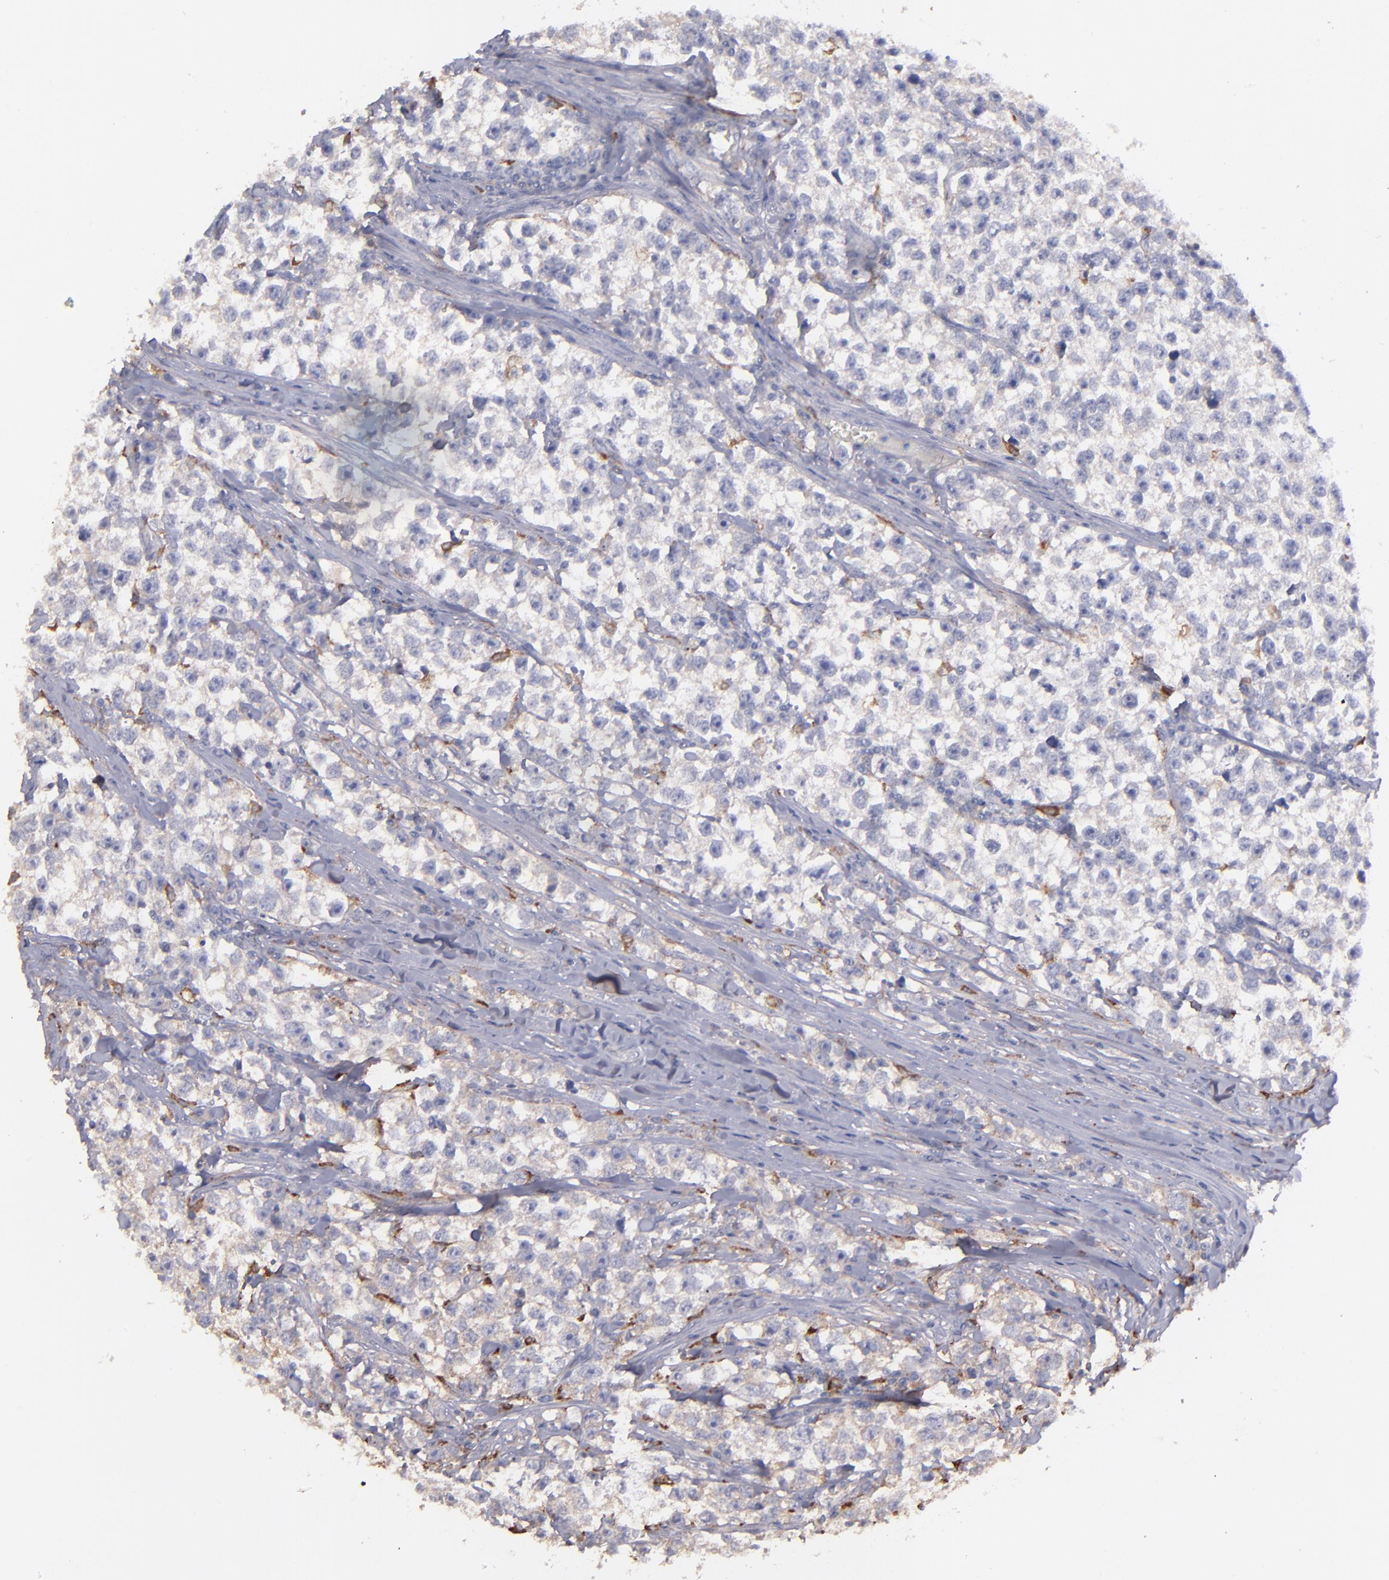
{"staining": {"intensity": "weak", "quantity": "25%-75%", "location": "cytoplasmic/membranous"}, "tissue": "testis cancer", "cell_type": "Tumor cells", "image_type": "cancer", "snomed": [{"axis": "morphology", "description": "Seminoma, NOS"}, {"axis": "morphology", "description": "Carcinoma, Embryonal, NOS"}, {"axis": "topography", "description": "Testis"}], "caption": "A histopathology image of testis cancer stained for a protein demonstrates weak cytoplasmic/membranous brown staining in tumor cells.", "gene": "C1QA", "patient": {"sex": "male", "age": 30}}